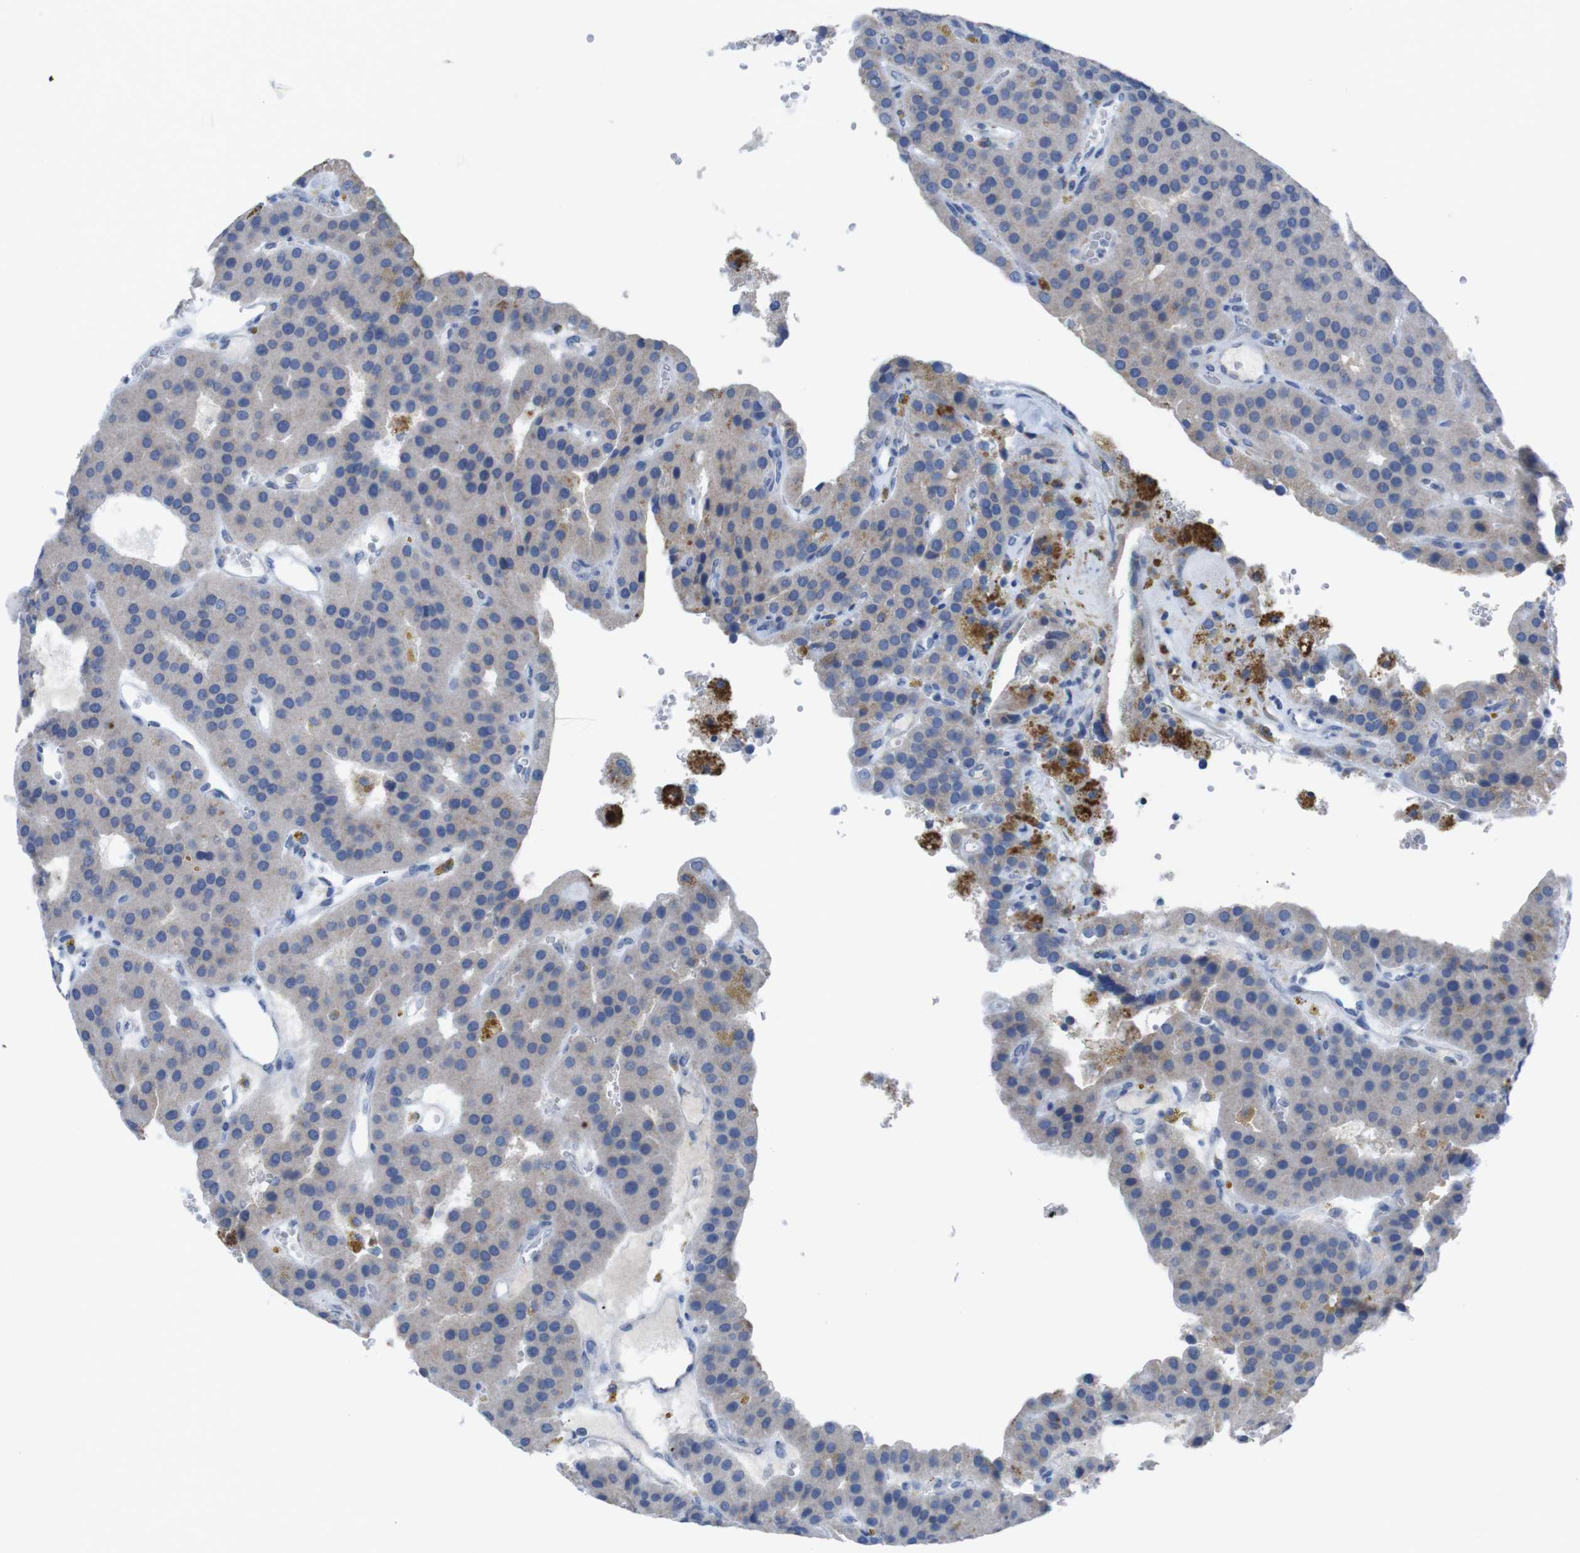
{"staining": {"intensity": "negative", "quantity": "none", "location": "none"}, "tissue": "parathyroid gland", "cell_type": "Glandular cells", "image_type": "normal", "snomed": [{"axis": "morphology", "description": "Normal tissue, NOS"}, {"axis": "morphology", "description": "Adenoma, NOS"}, {"axis": "topography", "description": "Parathyroid gland"}], "caption": "Protein analysis of normal parathyroid gland reveals no significant positivity in glandular cells. (Stains: DAB immunohistochemistry (IHC) with hematoxylin counter stain, Microscopy: brightfield microscopy at high magnification).", "gene": "IRF4", "patient": {"sex": "female", "age": 86}}